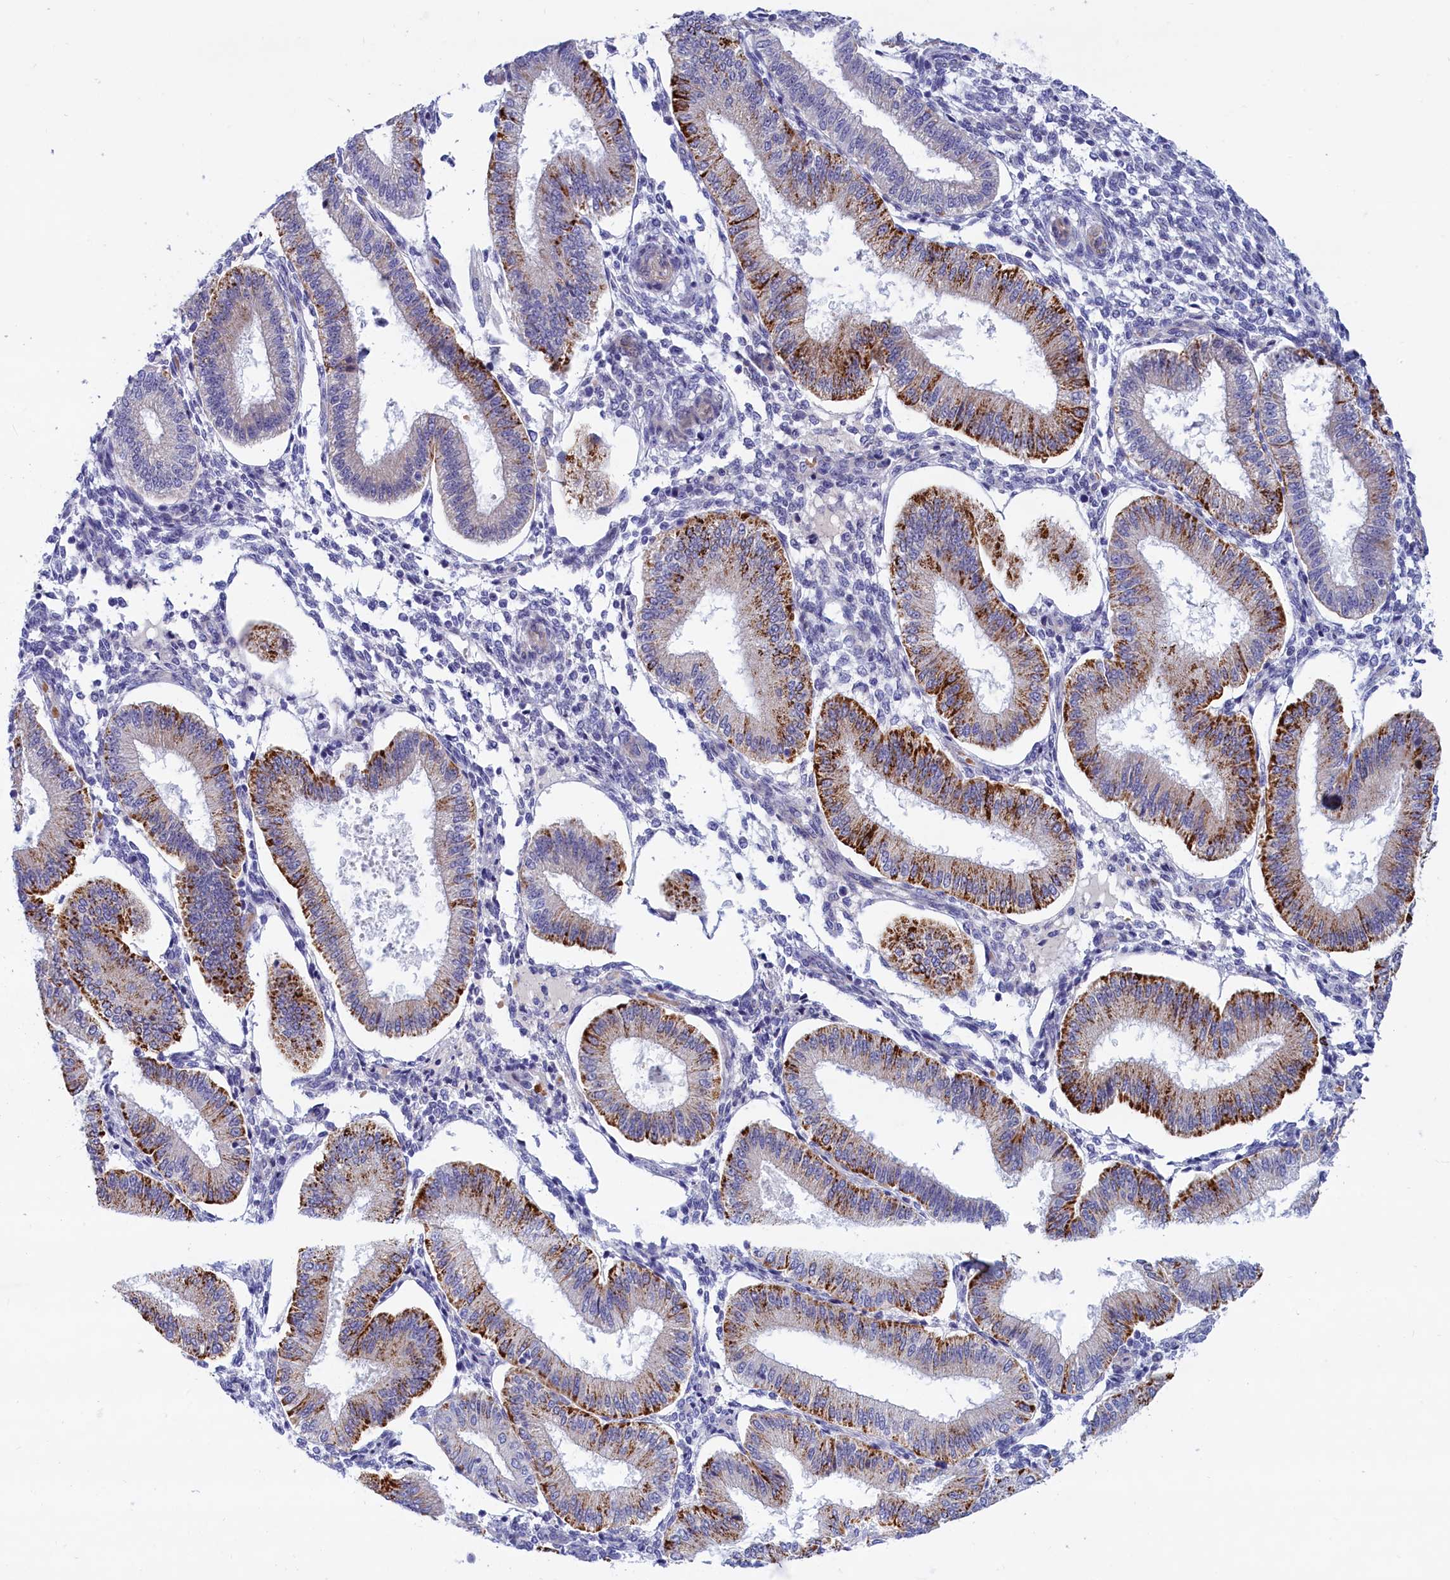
{"staining": {"intensity": "negative", "quantity": "none", "location": "none"}, "tissue": "endometrium", "cell_type": "Cells in endometrial stroma", "image_type": "normal", "snomed": [{"axis": "morphology", "description": "Normal tissue, NOS"}, {"axis": "topography", "description": "Endometrium"}], "caption": "This is a histopathology image of immunohistochemistry staining of unremarkable endometrium, which shows no expression in cells in endometrial stroma. (DAB (3,3'-diaminobenzidine) IHC, high magnification).", "gene": "ABCC12", "patient": {"sex": "female", "age": 39}}